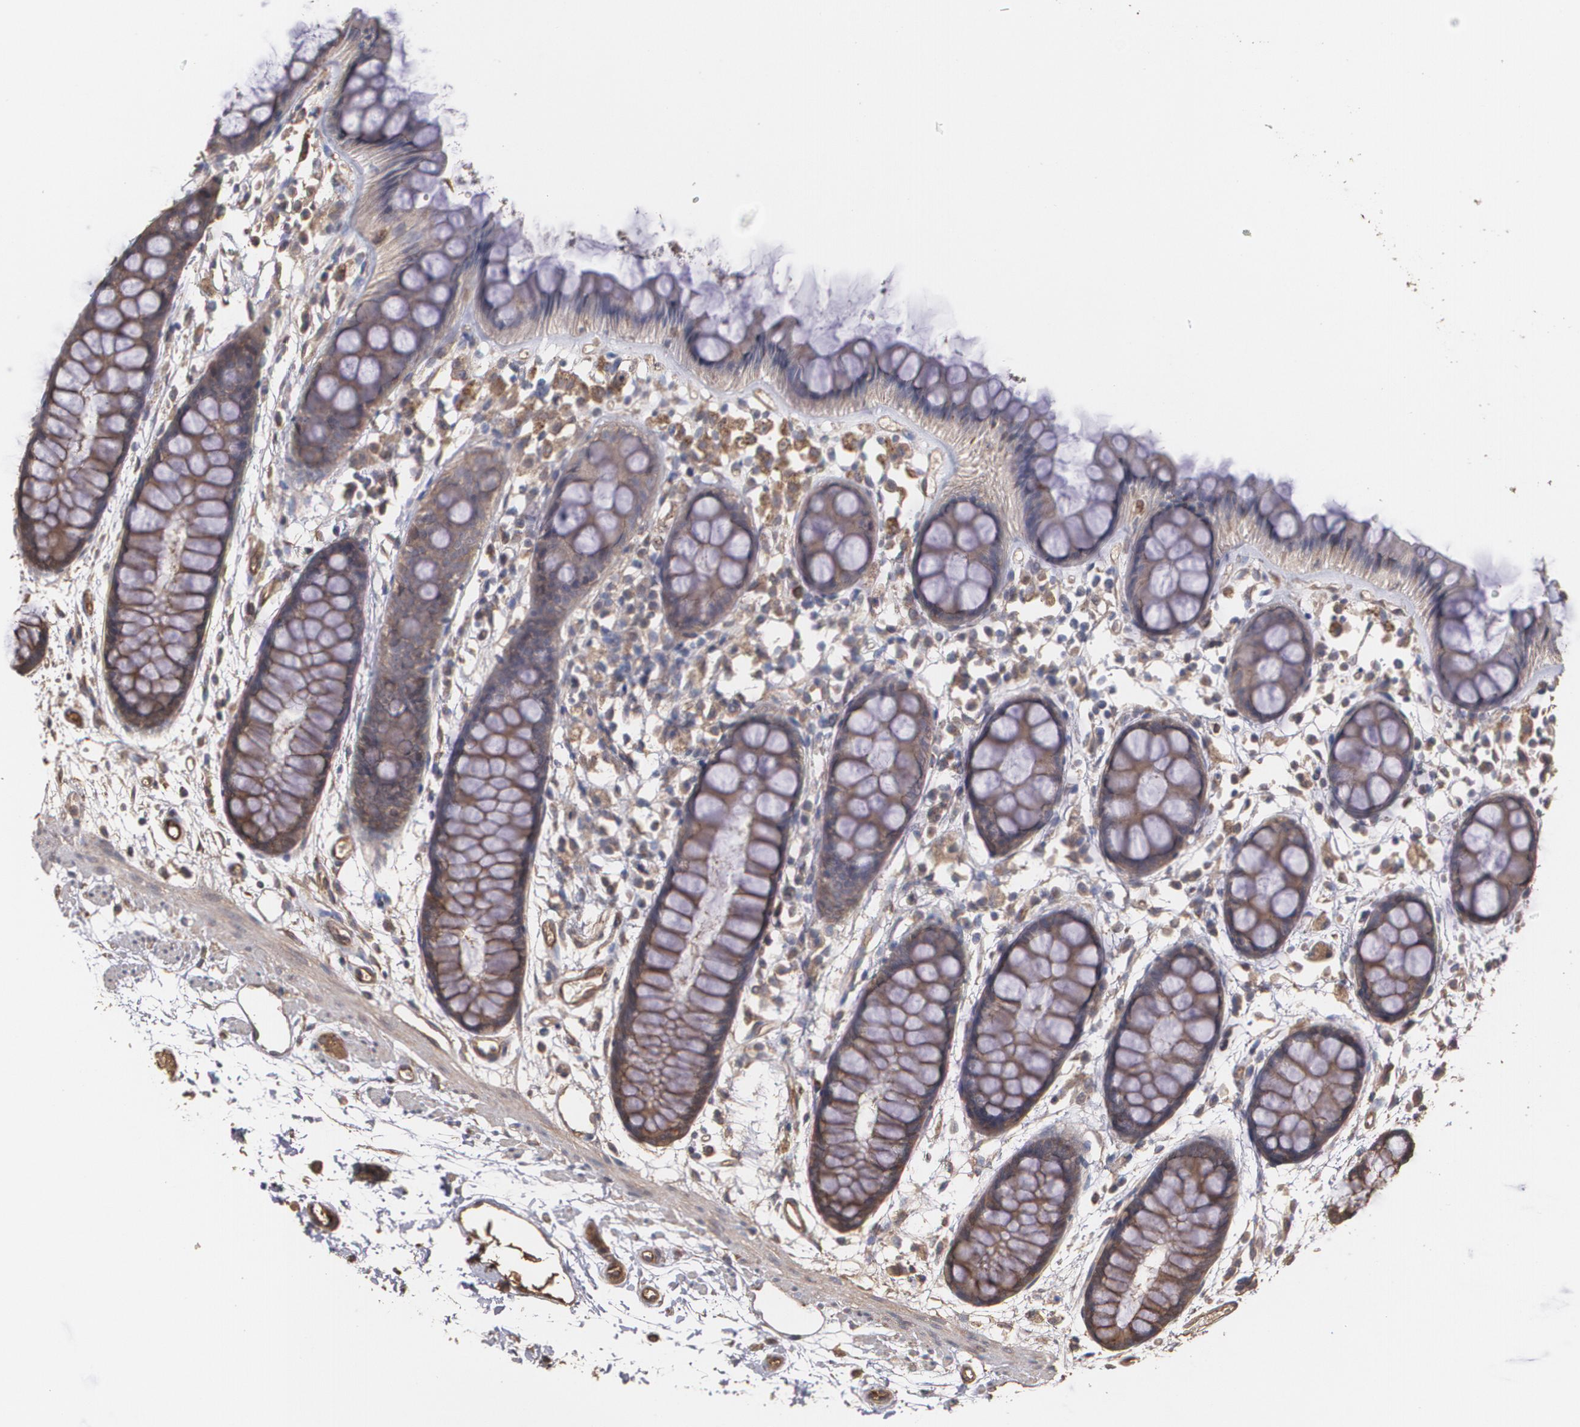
{"staining": {"intensity": "weak", "quantity": ">75%", "location": "cytoplasmic/membranous"}, "tissue": "rectum", "cell_type": "Glandular cells", "image_type": "normal", "snomed": [{"axis": "morphology", "description": "Normal tissue, NOS"}, {"axis": "topography", "description": "Rectum"}], "caption": "Protein positivity by immunohistochemistry displays weak cytoplasmic/membranous staining in approximately >75% of glandular cells in unremarkable rectum.", "gene": "PON1", "patient": {"sex": "female", "age": 66}}